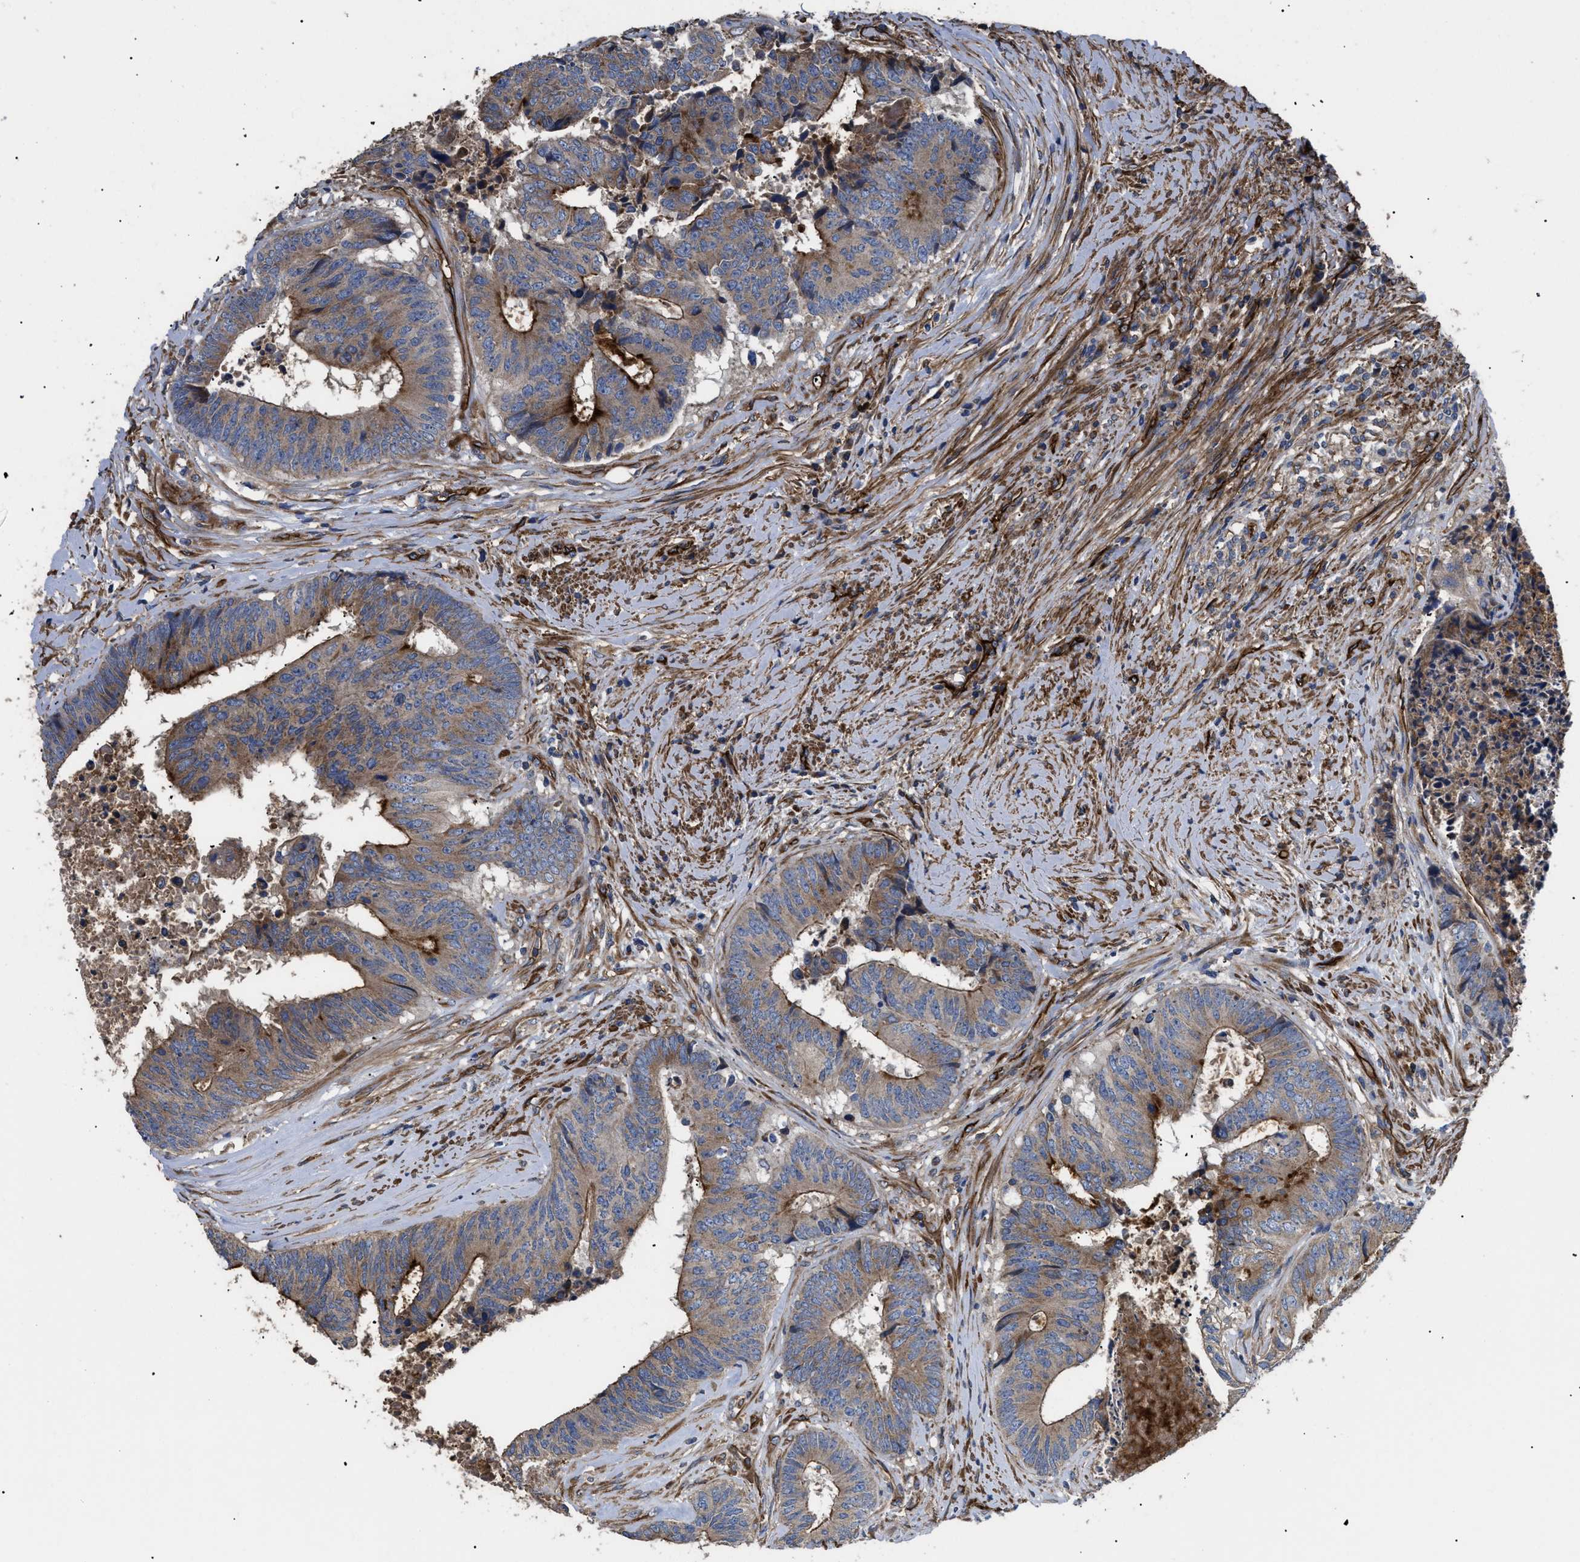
{"staining": {"intensity": "moderate", "quantity": ">75%", "location": "cytoplasmic/membranous"}, "tissue": "colorectal cancer", "cell_type": "Tumor cells", "image_type": "cancer", "snomed": [{"axis": "morphology", "description": "Adenocarcinoma, NOS"}, {"axis": "topography", "description": "Rectum"}], "caption": "High-power microscopy captured an immunohistochemistry image of adenocarcinoma (colorectal), revealing moderate cytoplasmic/membranous staining in about >75% of tumor cells.", "gene": "NT5E", "patient": {"sex": "male", "age": 72}}